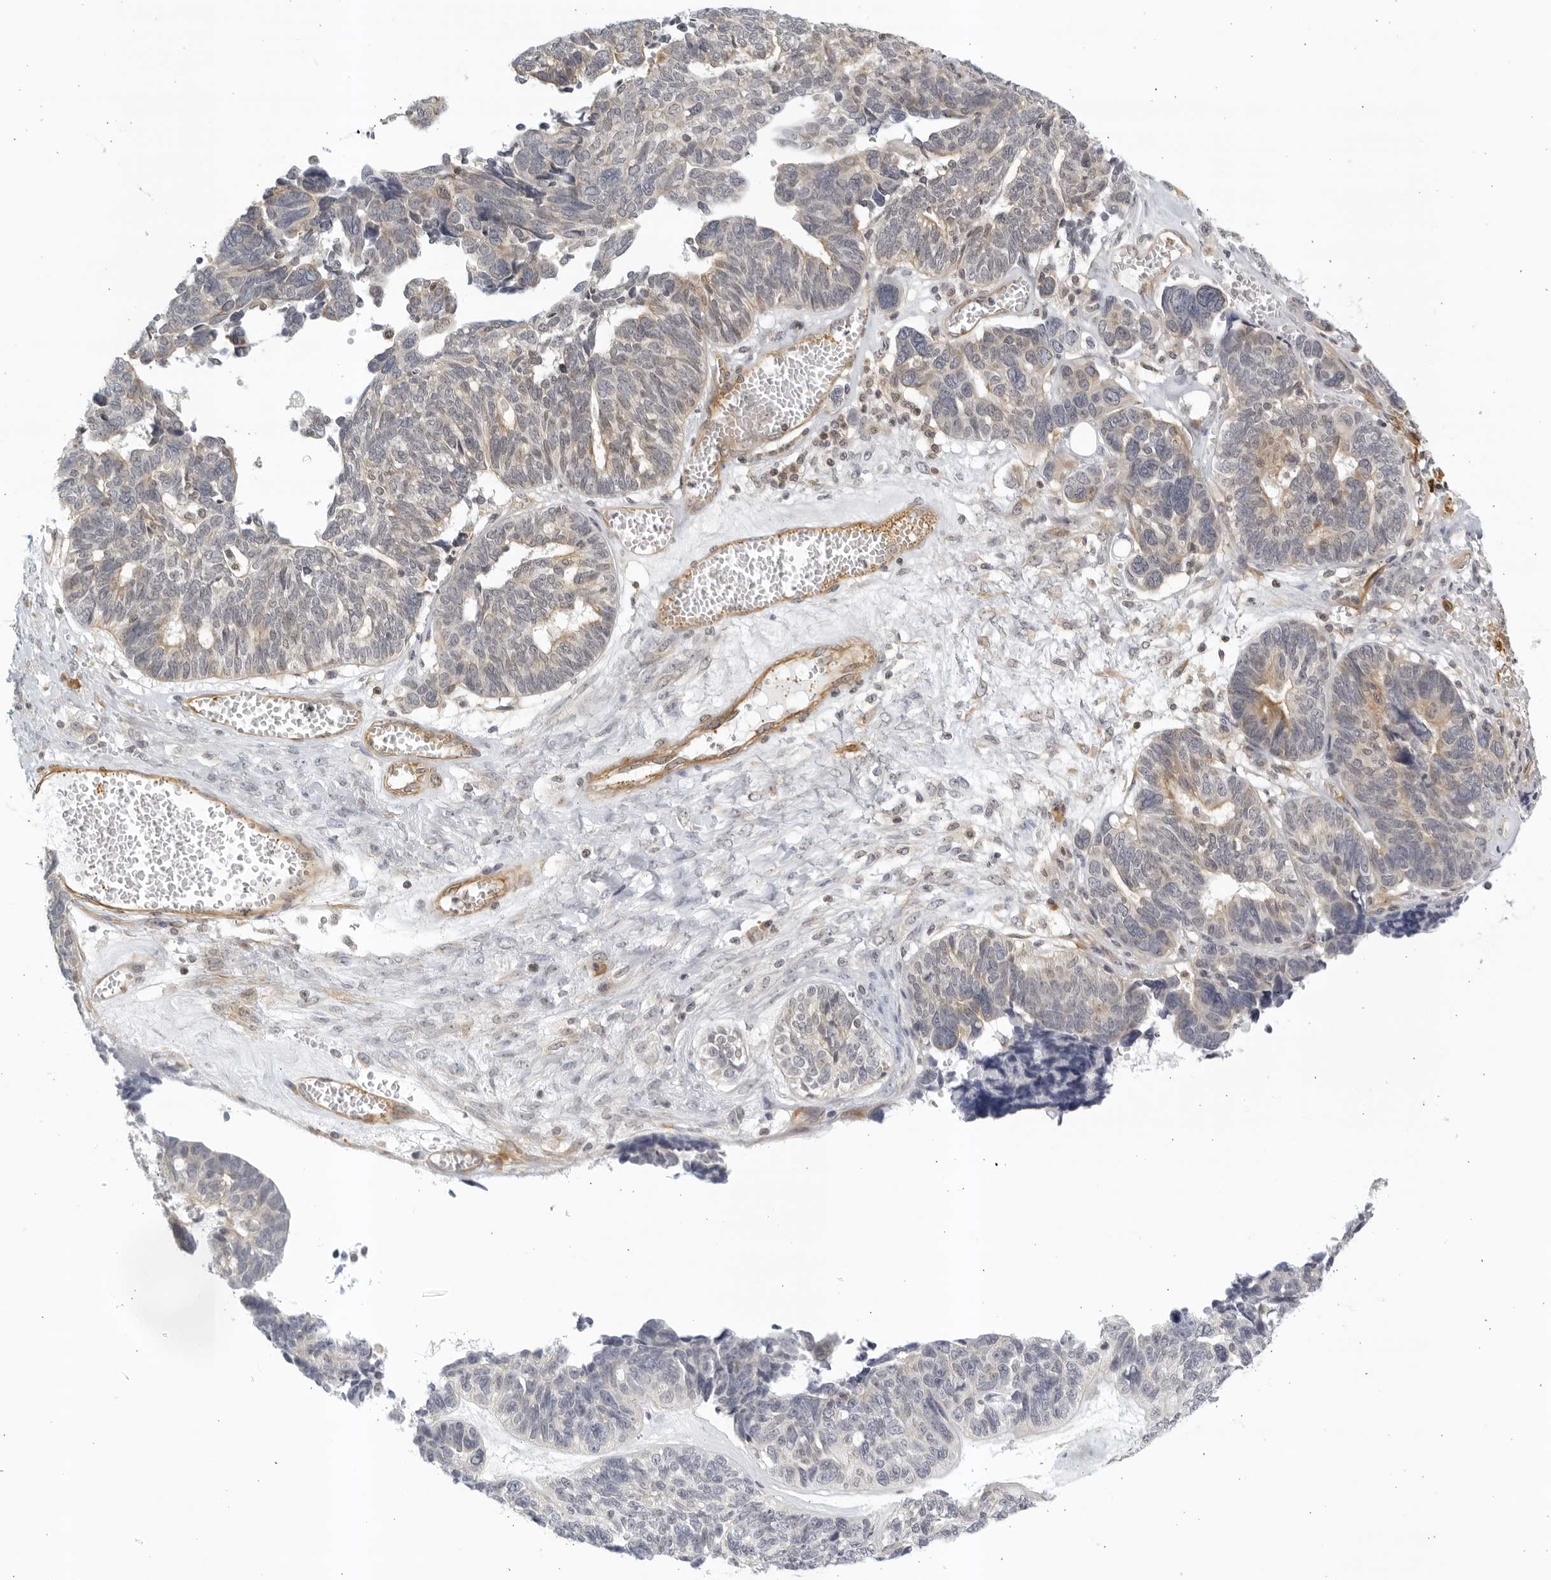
{"staining": {"intensity": "weak", "quantity": "<25%", "location": "cytoplasmic/membranous"}, "tissue": "ovarian cancer", "cell_type": "Tumor cells", "image_type": "cancer", "snomed": [{"axis": "morphology", "description": "Cystadenocarcinoma, serous, NOS"}, {"axis": "topography", "description": "Ovary"}], "caption": "A photomicrograph of ovarian serous cystadenocarcinoma stained for a protein demonstrates no brown staining in tumor cells.", "gene": "SERTAD4", "patient": {"sex": "female", "age": 79}}